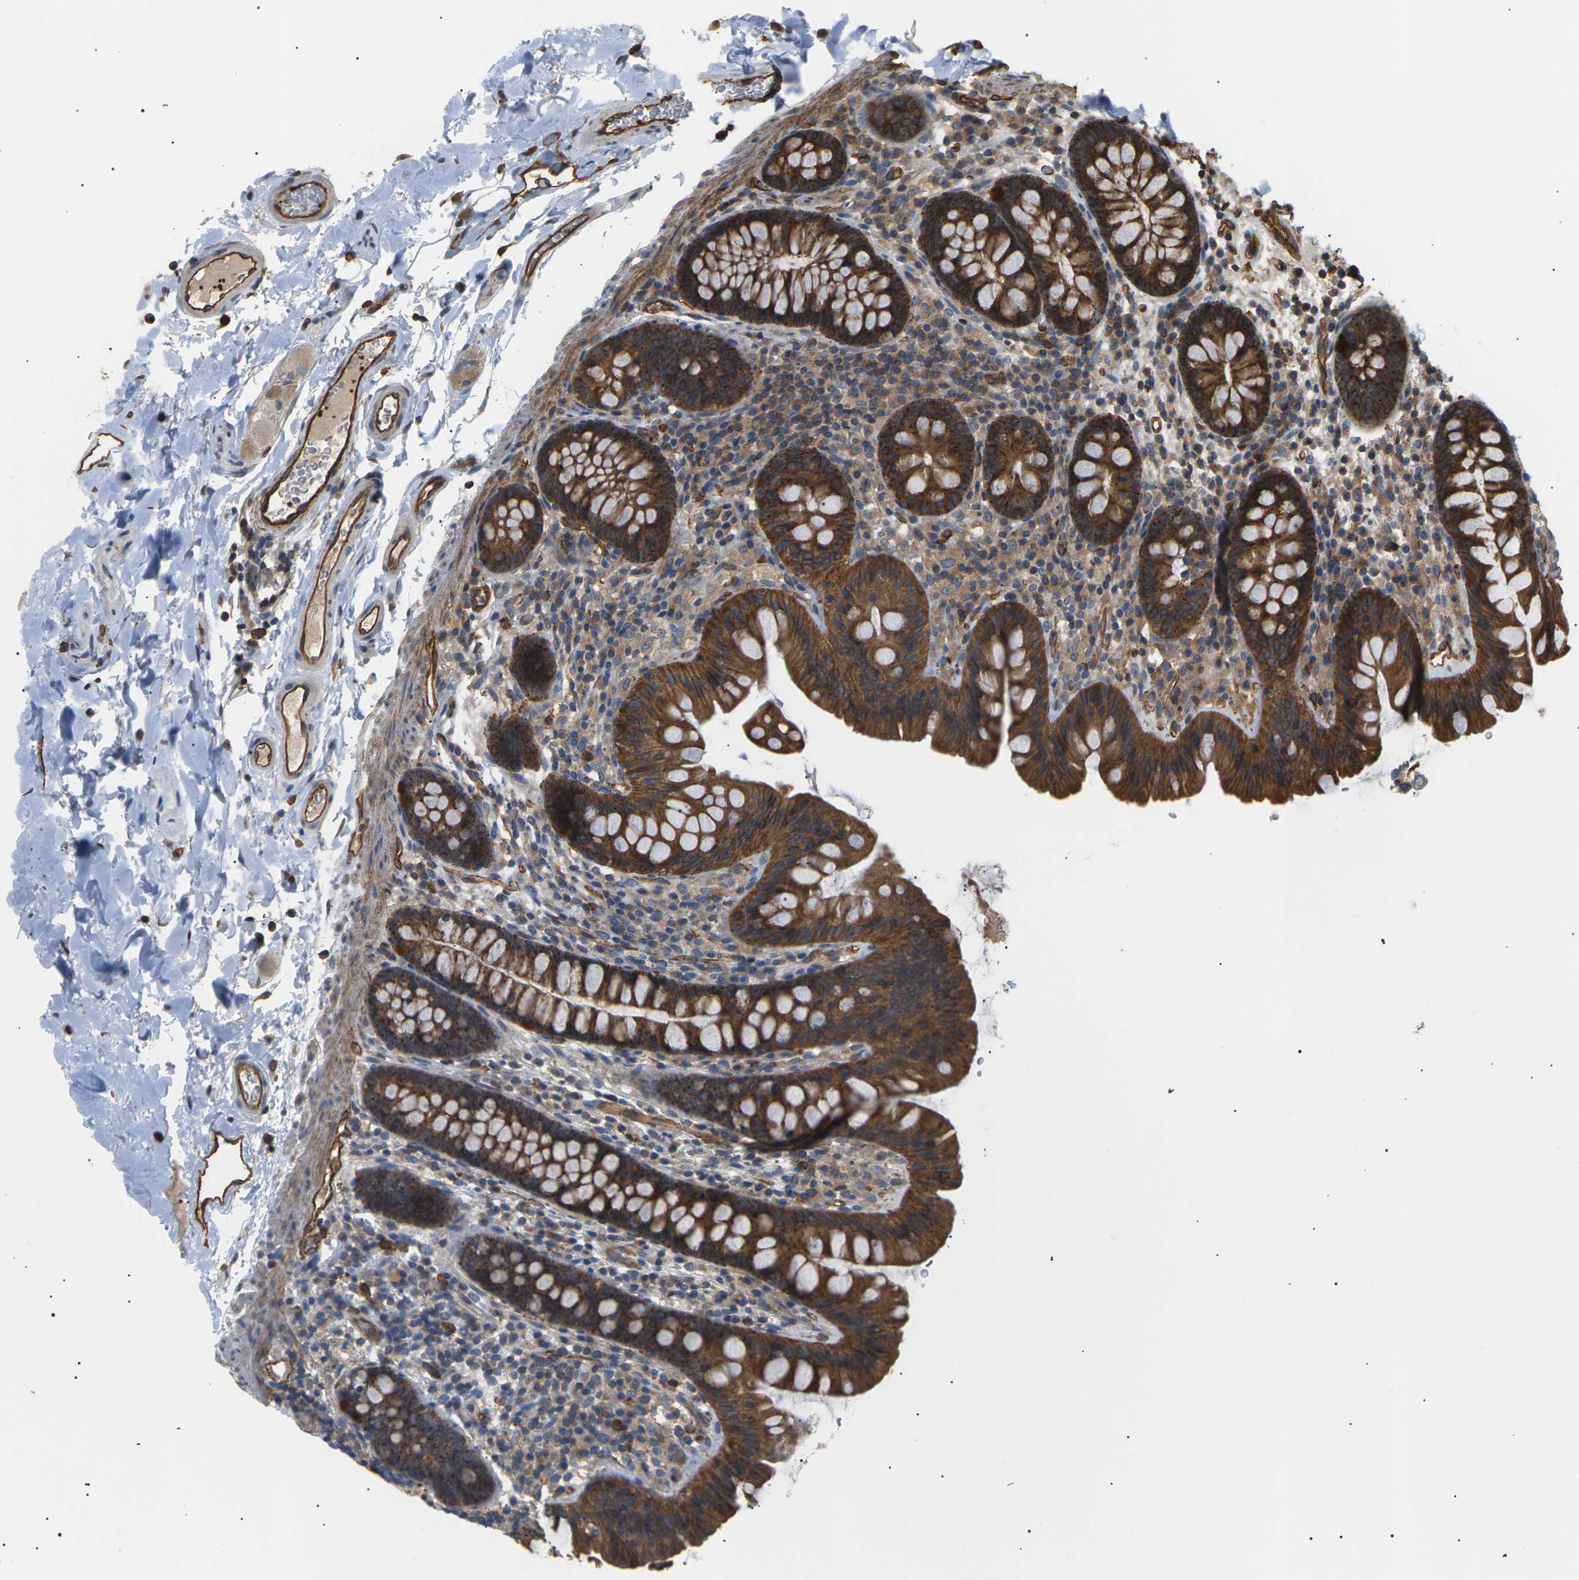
{"staining": {"intensity": "strong", "quantity": ">75%", "location": "cytoplasmic/membranous"}, "tissue": "colon", "cell_type": "Endothelial cells", "image_type": "normal", "snomed": [{"axis": "morphology", "description": "Normal tissue, NOS"}, {"axis": "topography", "description": "Colon"}], "caption": "A high-resolution micrograph shows IHC staining of normal colon, which demonstrates strong cytoplasmic/membranous staining in about >75% of endothelial cells. (IHC, brightfield microscopy, high magnification).", "gene": "TMTC4", "patient": {"sex": "female", "age": 80}}